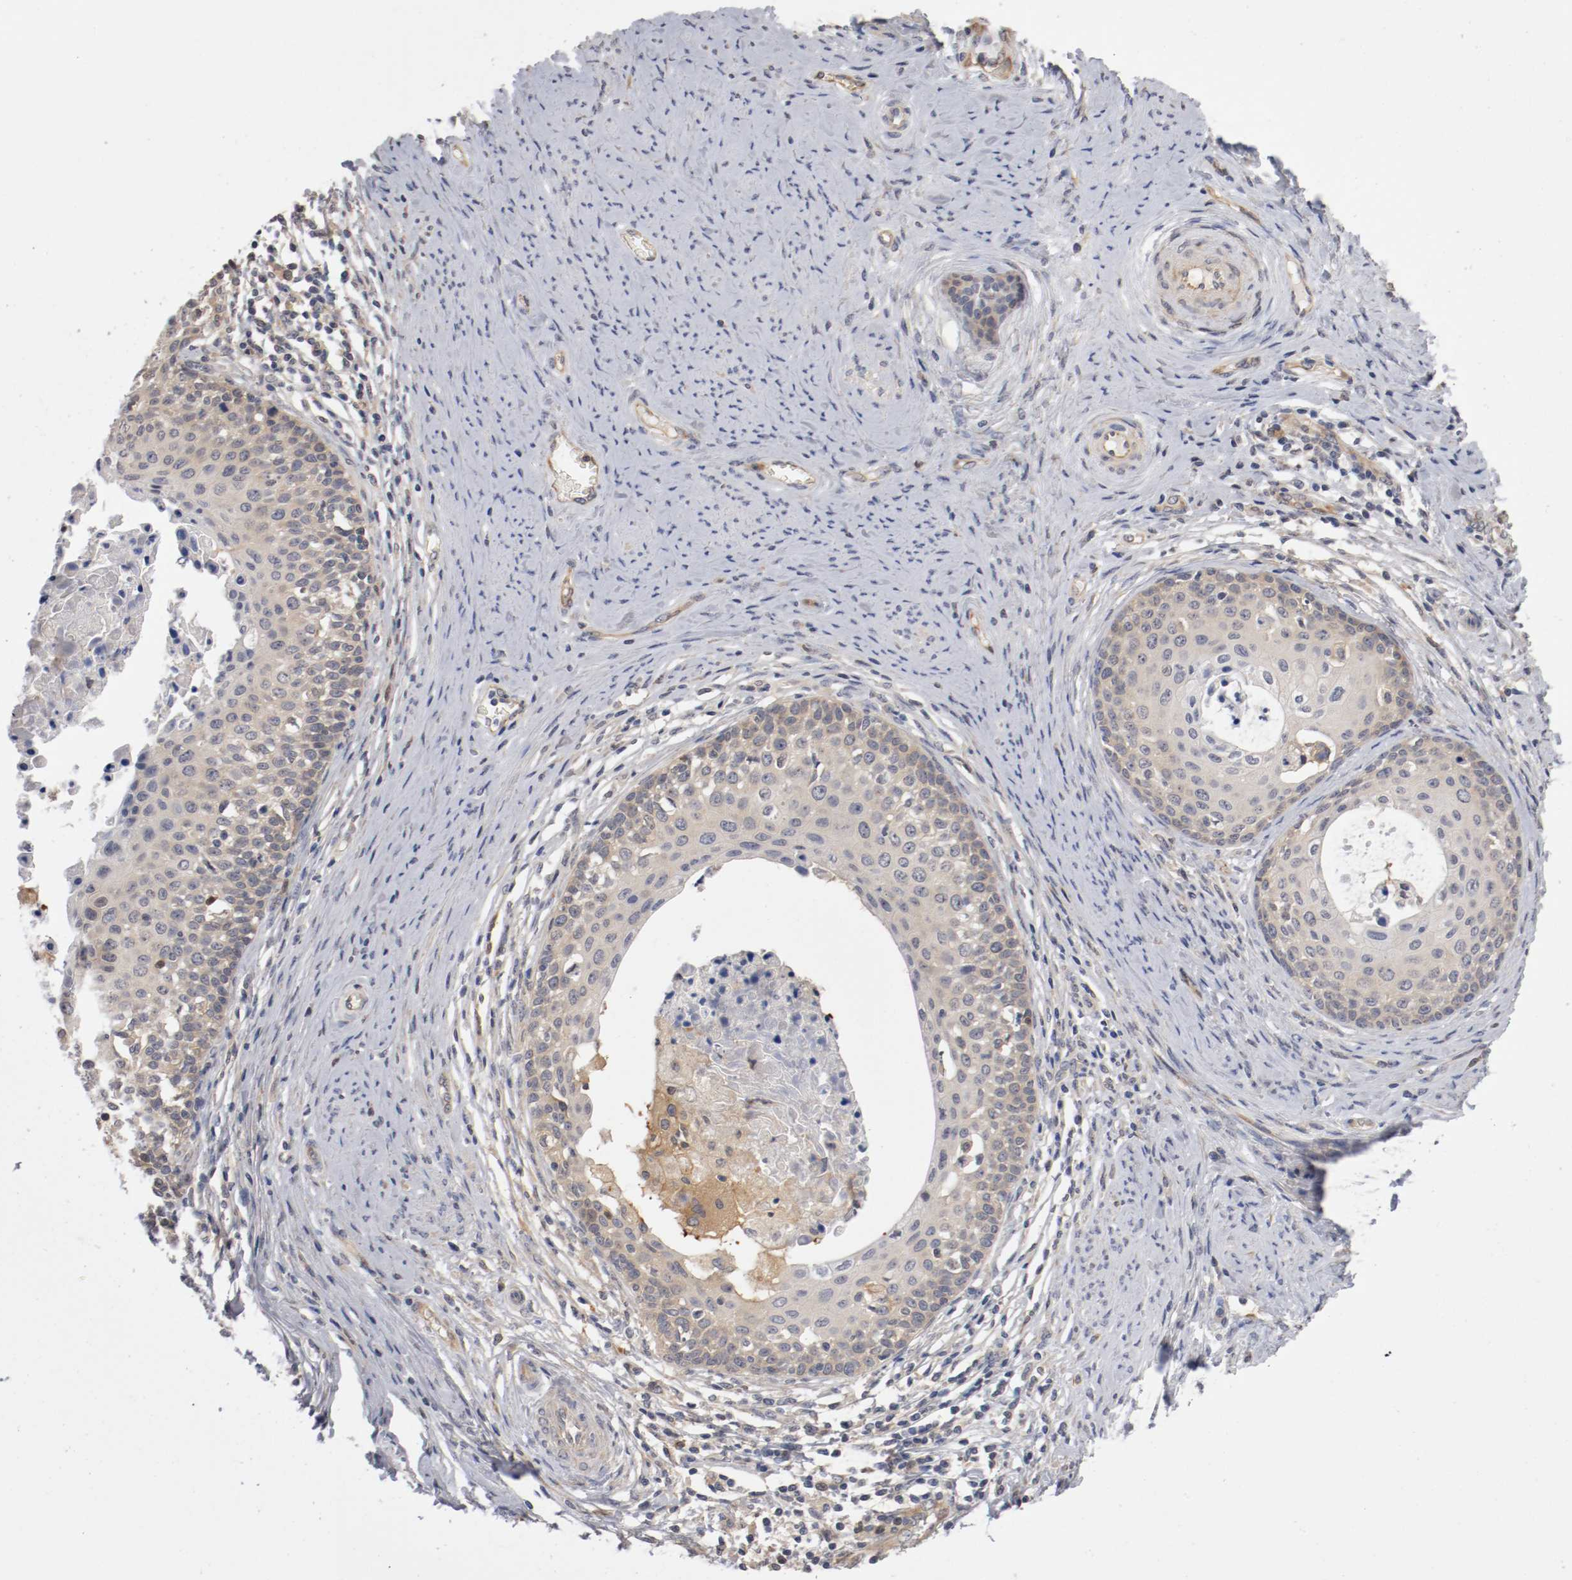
{"staining": {"intensity": "weak", "quantity": "25%-75%", "location": "cytoplasmic/membranous"}, "tissue": "cervical cancer", "cell_type": "Tumor cells", "image_type": "cancer", "snomed": [{"axis": "morphology", "description": "Squamous cell carcinoma, NOS"}, {"axis": "morphology", "description": "Adenocarcinoma, NOS"}, {"axis": "topography", "description": "Cervix"}], "caption": "IHC photomicrograph of human cervical cancer (adenocarcinoma) stained for a protein (brown), which demonstrates low levels of weak cytoplasmic/membranous staining in about 25%-75% of tumor cells.", "gene": "RBM23", "patient": {"sex": "female", "age": 52}}